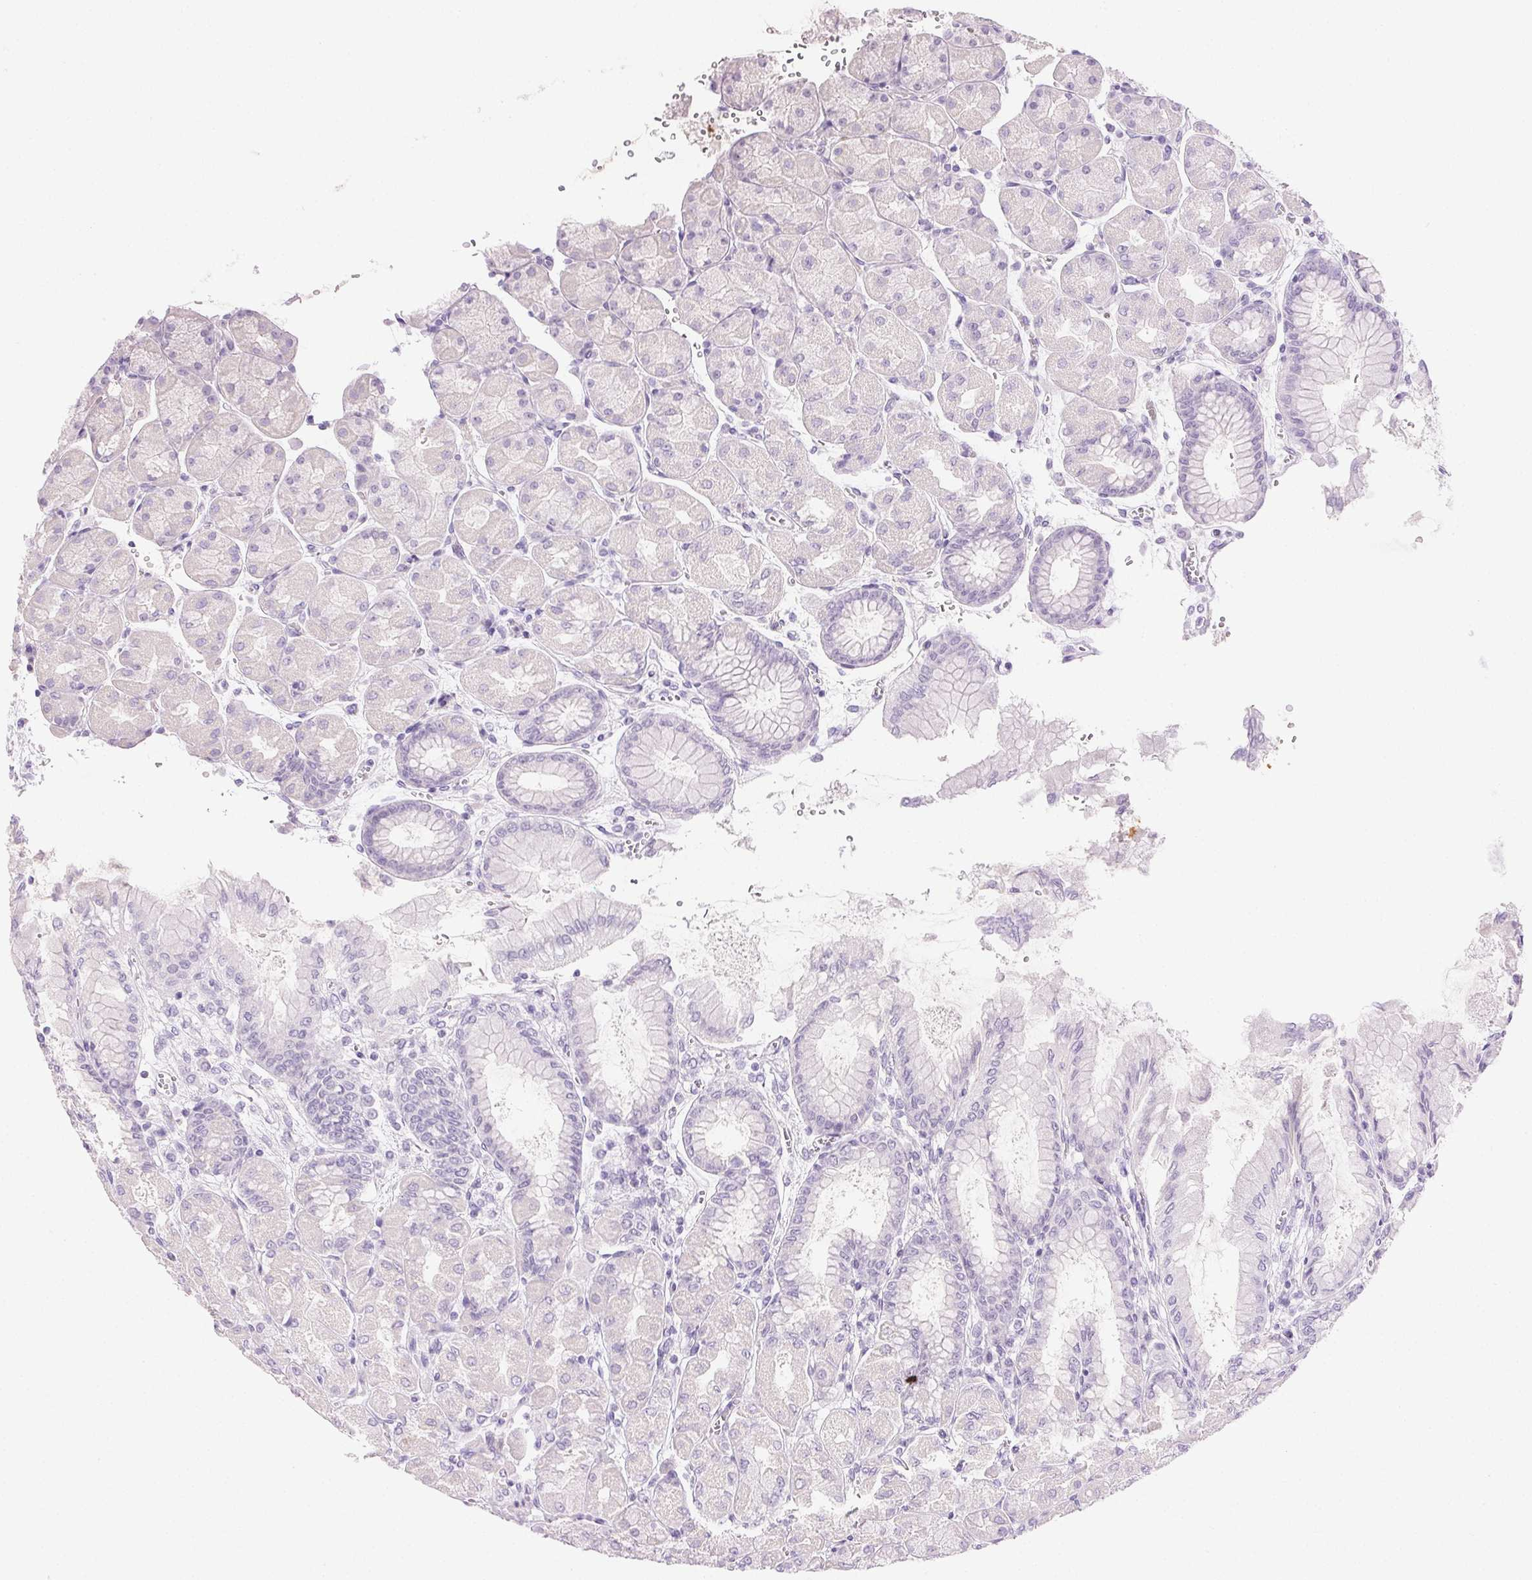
{"staining": {"intensity": "weak", "quantity": "<25%", "location": "cytoplasmic/membranous"}, "tissue": "stomach", "cell_type": "Glandular cells", "image_type": "normal", "snomed": [{"axis": "morphology", "description": "Normal tissue, NOS"}, {"axis": "topography", "description": "Stomach, upper"}], "caption": "The IHC micrograph has no significant expression in glandular cells of stomach.", "gene": "CTRL", "patient": {"sex": "female", "age": 56}}